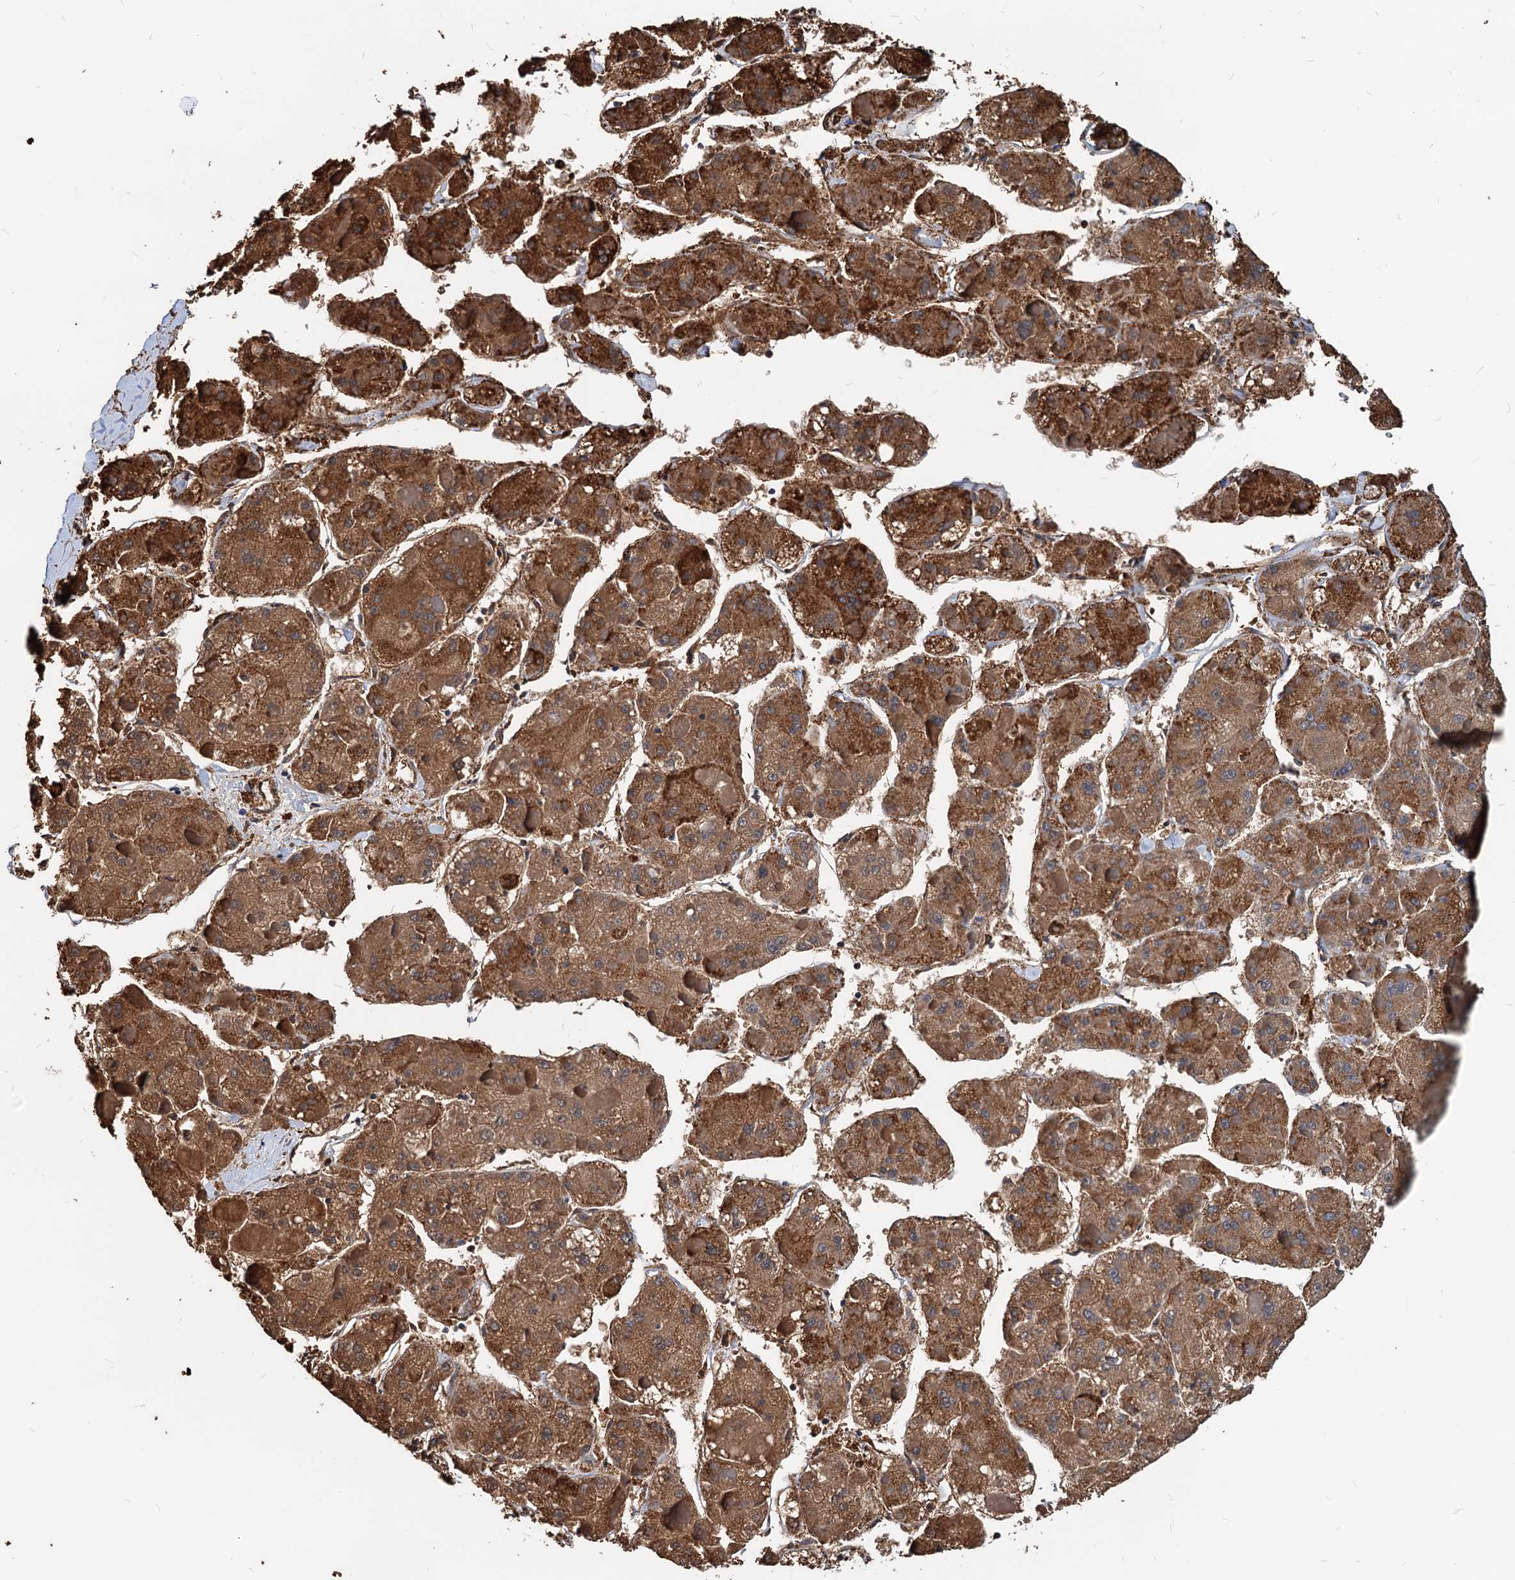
{"staining": {"intensity": "strong", "quantity": ">75%", "location": "cytoplasmic/membranous"}, "tissue": "liver cancer", "cell_type": "Tumor cells", "image_type": "cancer", "snomed": [{"axis": "morphology", "description": "Carcinoma, Hepatocellular, NOS"}, {"axis": "topography", "description": "Liver"}], "caption": "Liver cancer (hepatocellular carcinoma) was stained to show a protein in brown. There is high levels of strong cytoplasmic/membranous positivity in about >75% of tumor cells.", "gene": "HSPA5", "patient": {"sex": "female", "age": 73}}